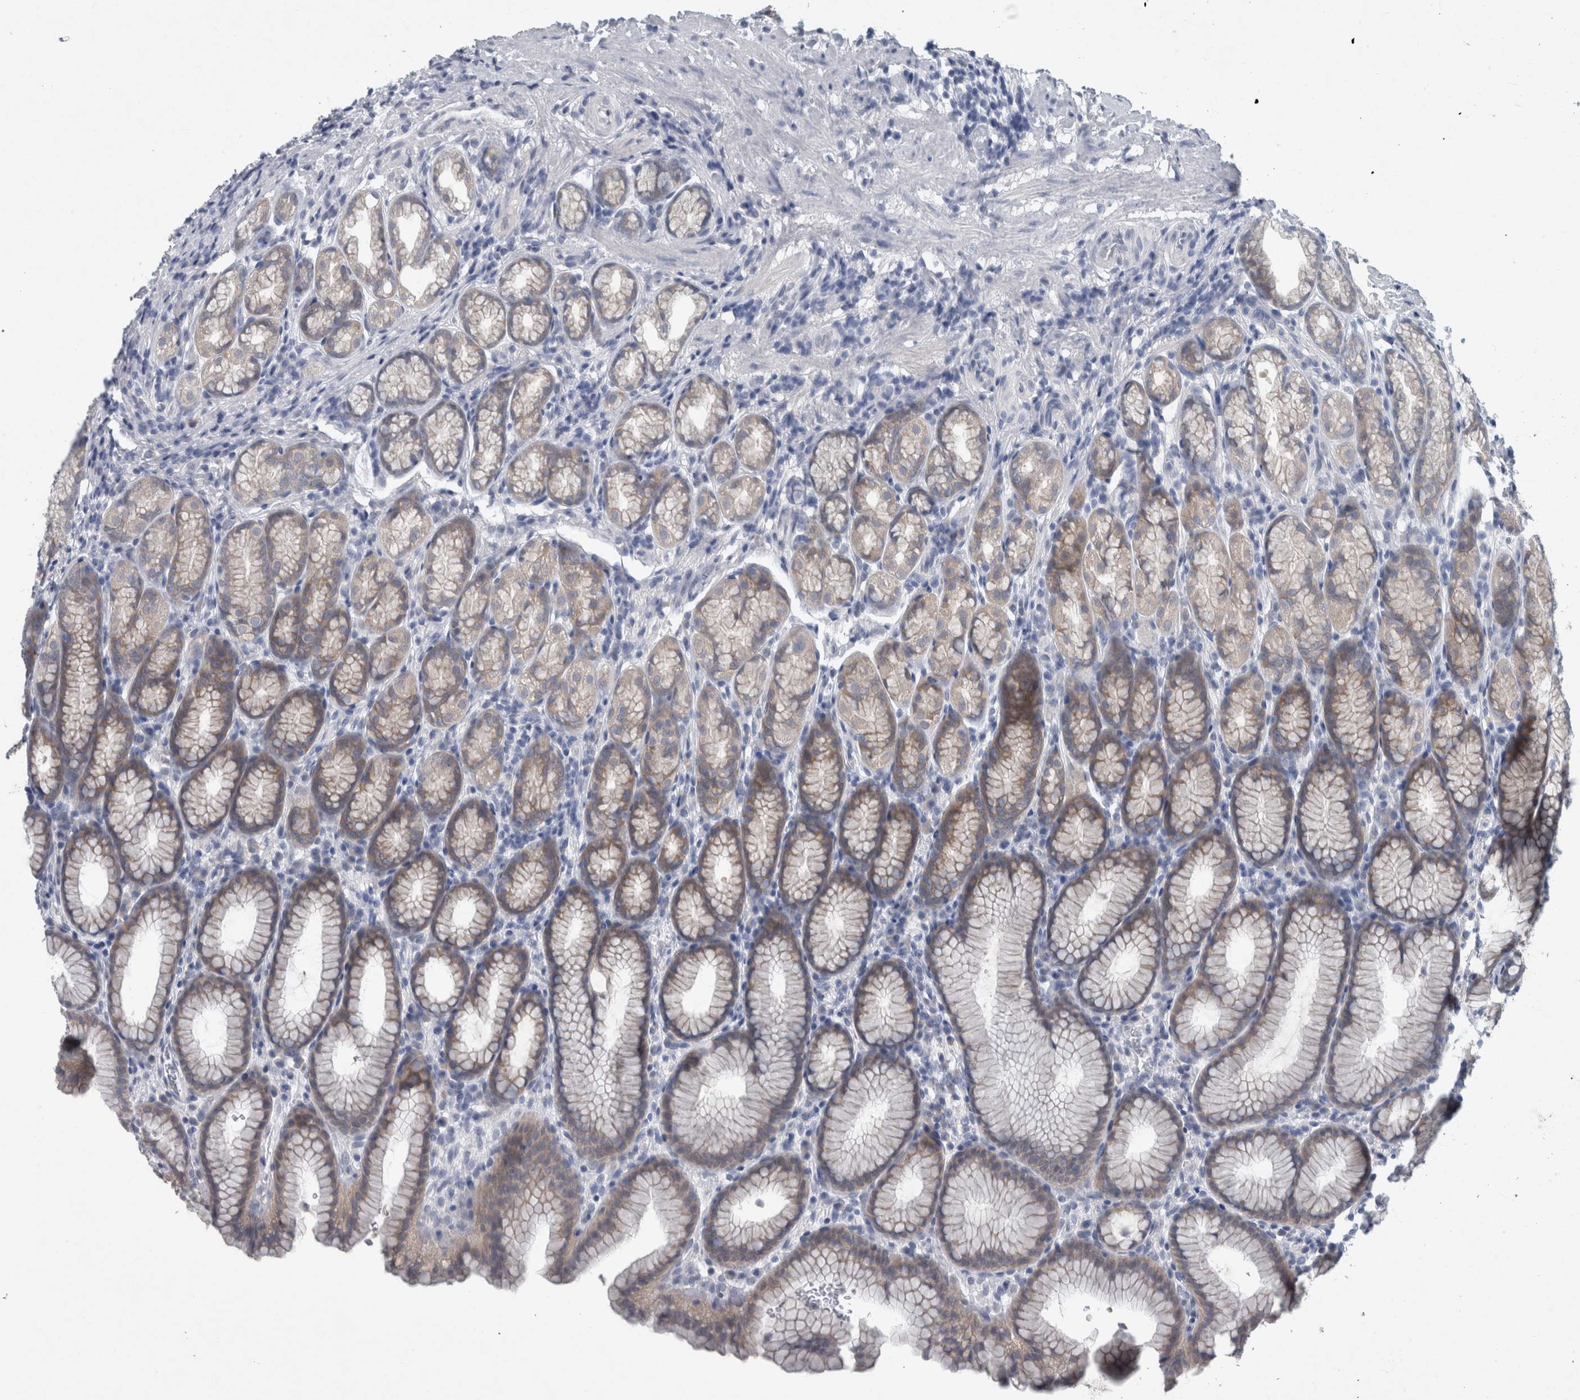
{"staining": {"intensity": "weak", "quantity": "25%-75%", "location": "cytoplasmic/membranous"}, "tissue": "stomach", "cell_type": "Glandular cells", "image_type": "normal", "snomed": [{"axis": "morphology", "description": "Normal tissue, NOS"}, {"axis": "topography", "description": "Stomach"}], "caption": "DAB immunohistochemical staining of normal stomach shows weak cytoplasmic/membranous protein positivity in approximately 25%-75% of glandular cells. (DAB (3,3'-diaminobenzidine) = brown stain, brightfield microscopy at high magnification).", "gene": "FAM83H", "patient": {"sex": "male", "age": 42}}